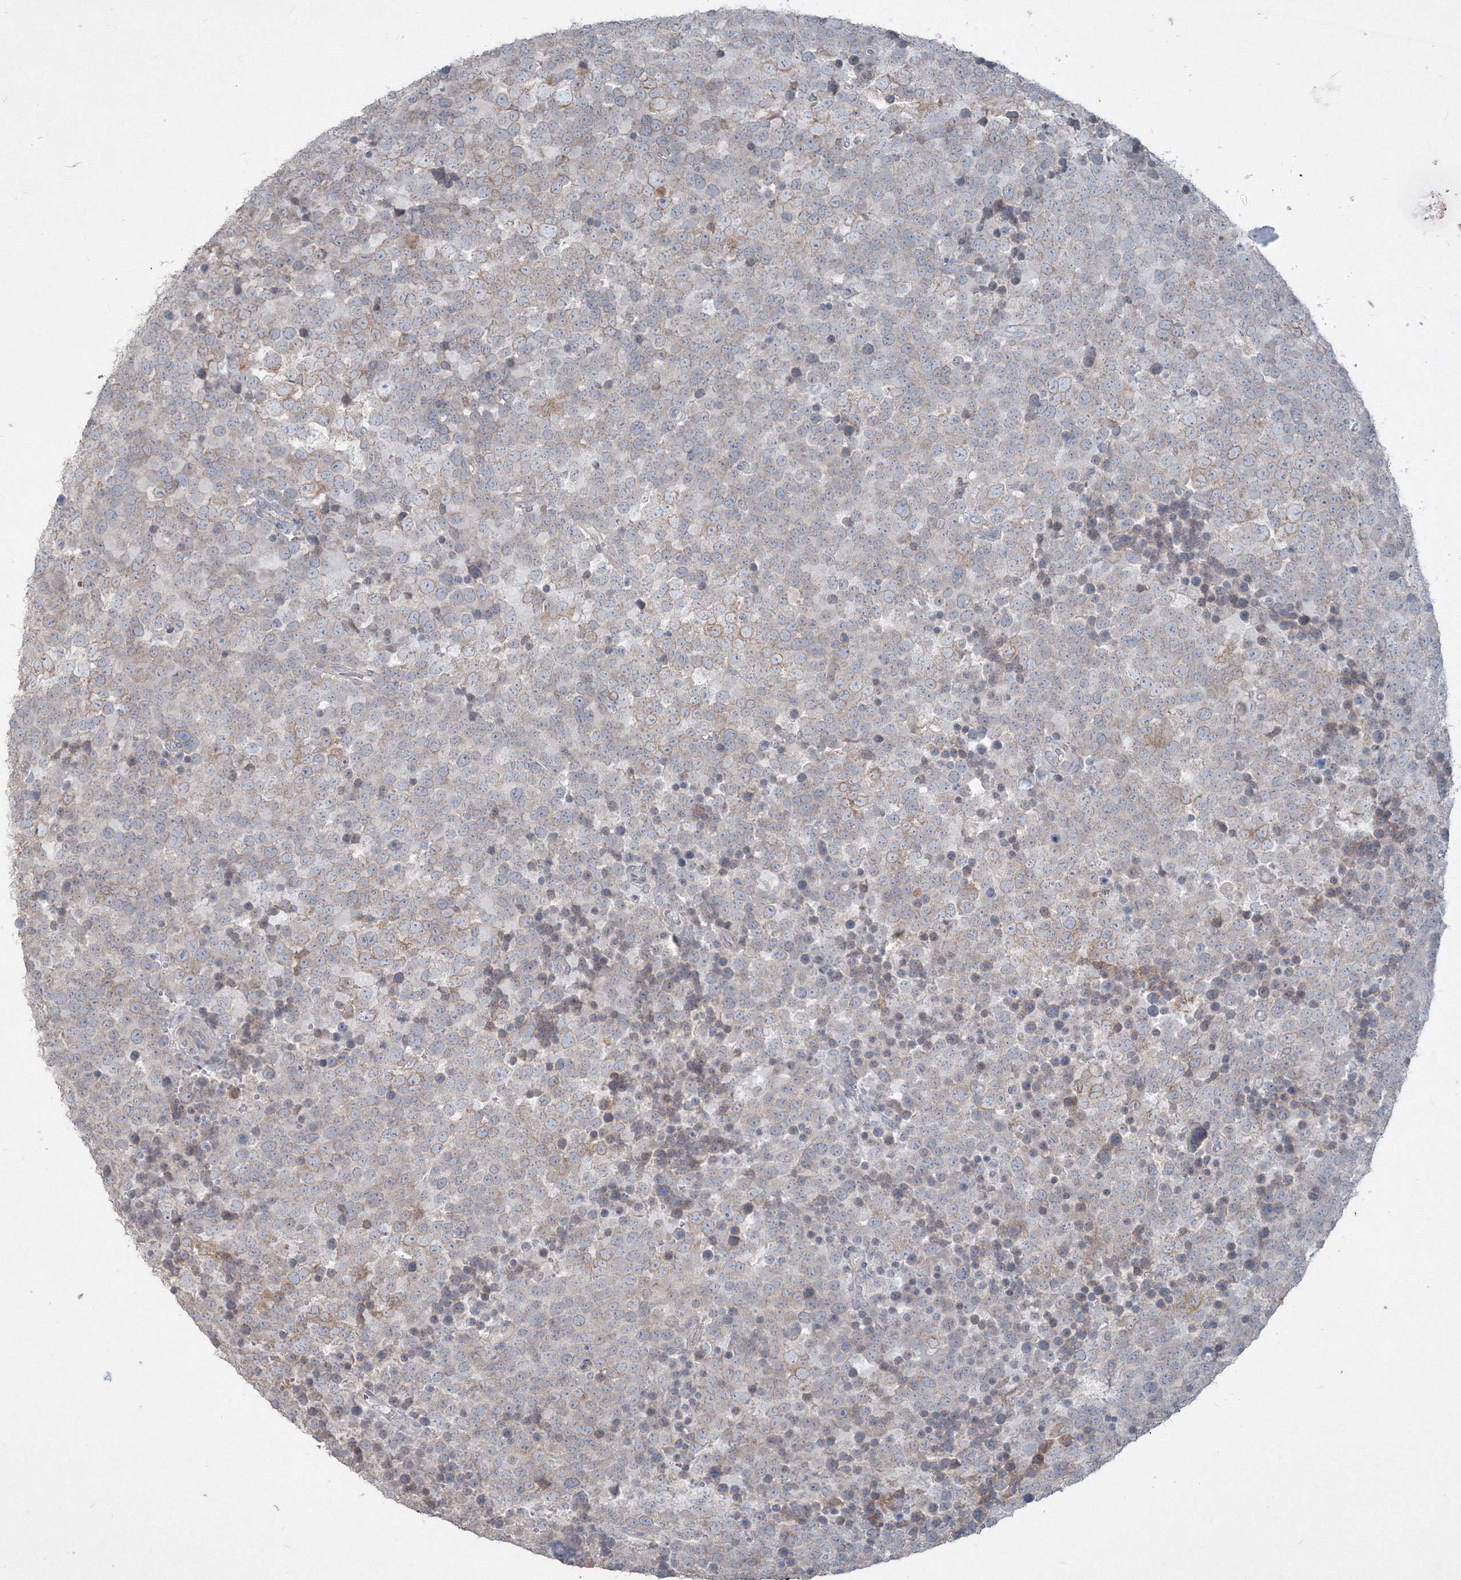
{"staining": {"intensity": "weak", "quantity": "25%-75%", "location": "cytoplasmic/membranous"}, "tissue": "testis cancer", "cell_type": "Tumor cells", "image_type": "cancer", "snomed": [{"axis": "morphology", "description": "Seminoma, NOS"}, {"axis": "topography", "description": "Testis"}], "caption": "Human testis cancer (seminoma) stained with a brown dye shows weak cytoplasmic/membranous positive expression in about 25%-75% of tumor cells.", "gene": "IFNAR1", "patient": {"sex": "male", "age": 71}}